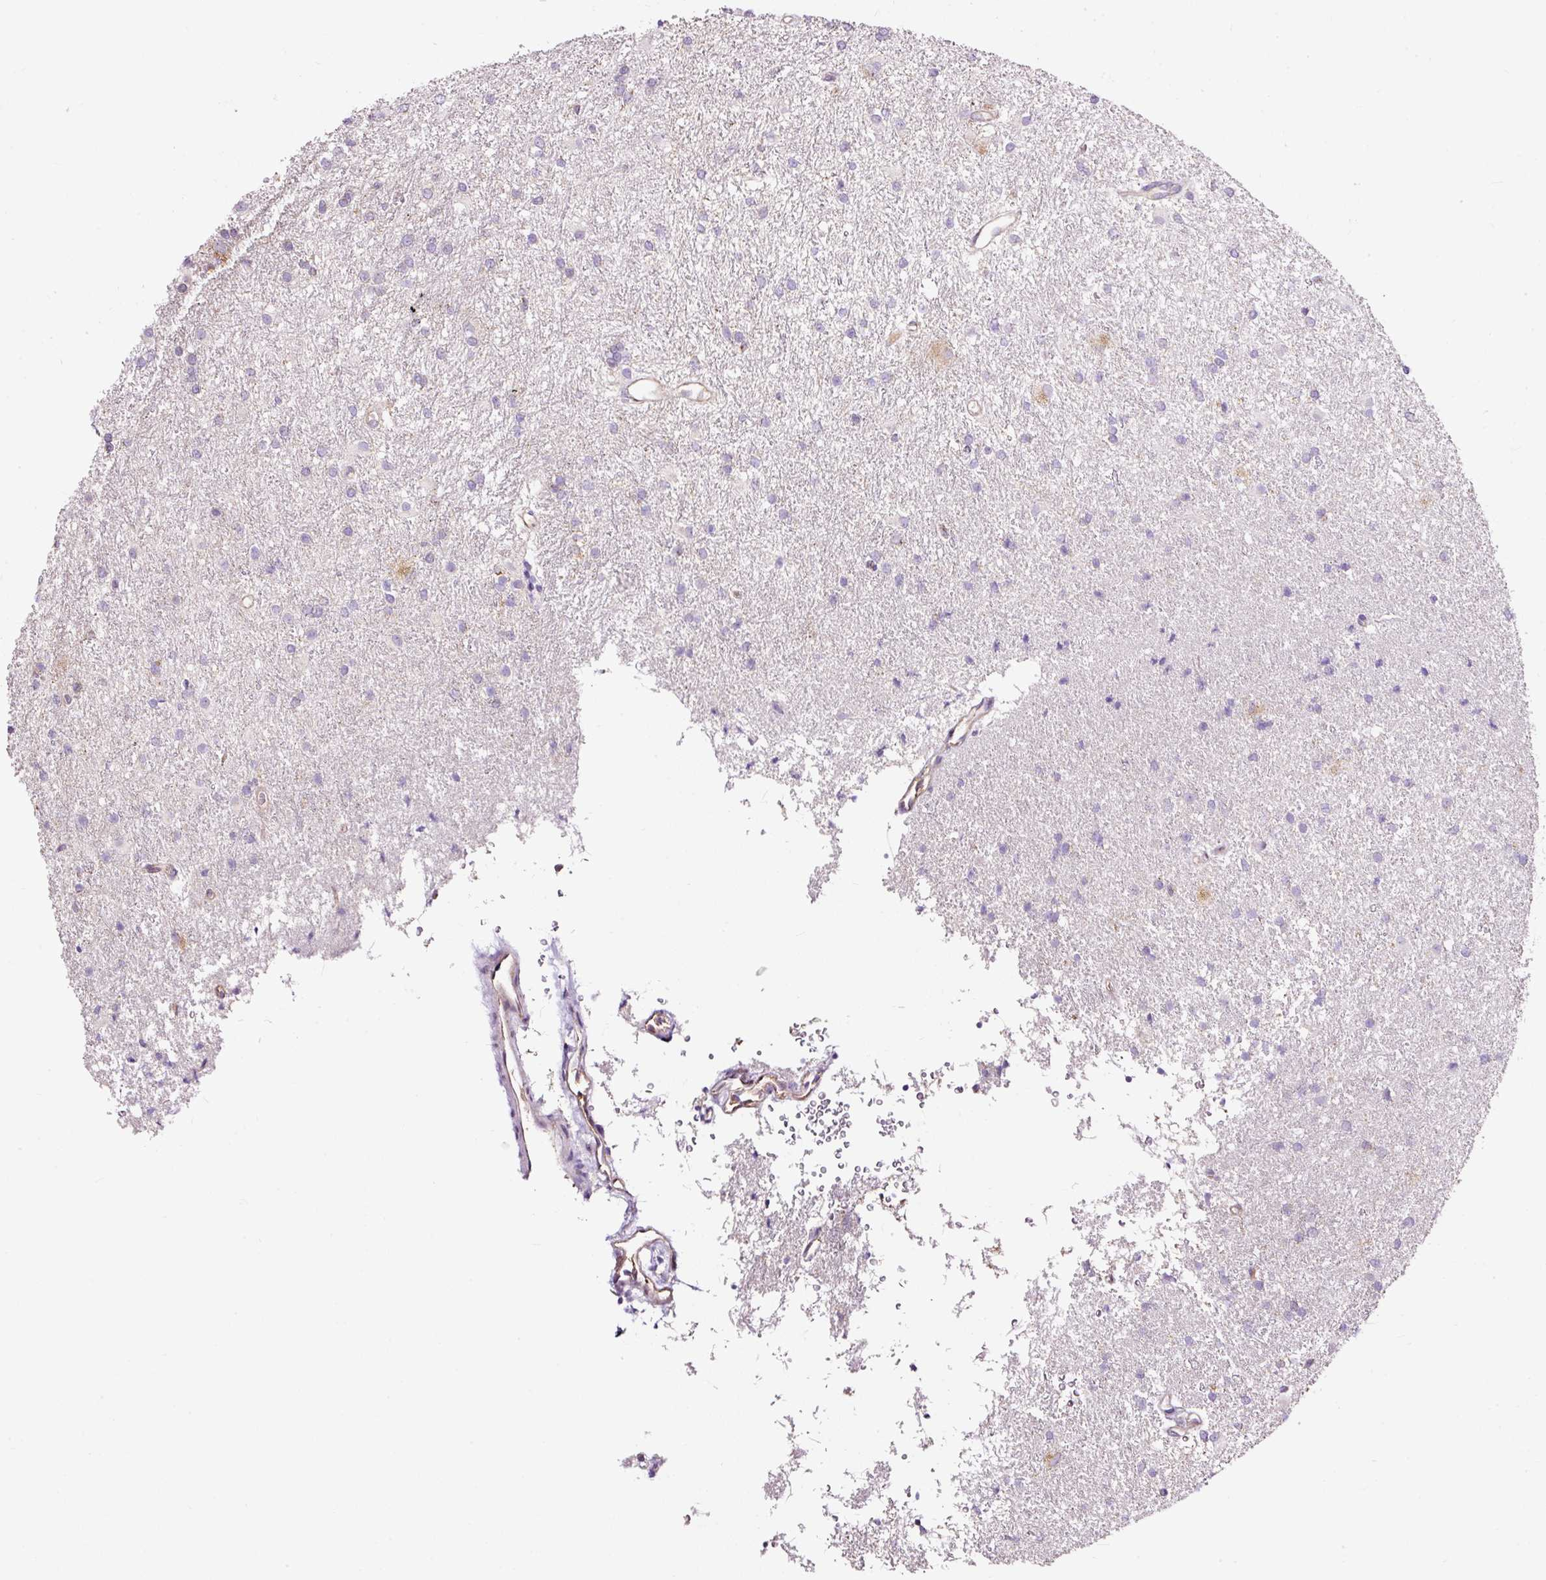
{"staining": {"intensity": "negative", "quantity": "none", "location": "none"}, "tissue": "glioma", "cell_type": "Tumor cells", "image_type": "cancer", "snomed": [{"axis": "morphology", "description": "Glioma, malignant, High grade"}, {"axis": "topography", "description": "Brain"}], "caption": "IHC of malignant glioma (high-grade) demonstrates no staining in tumor cells.", "gene": "BOLA3", "patient": {"sex": "female", "age": 50}}